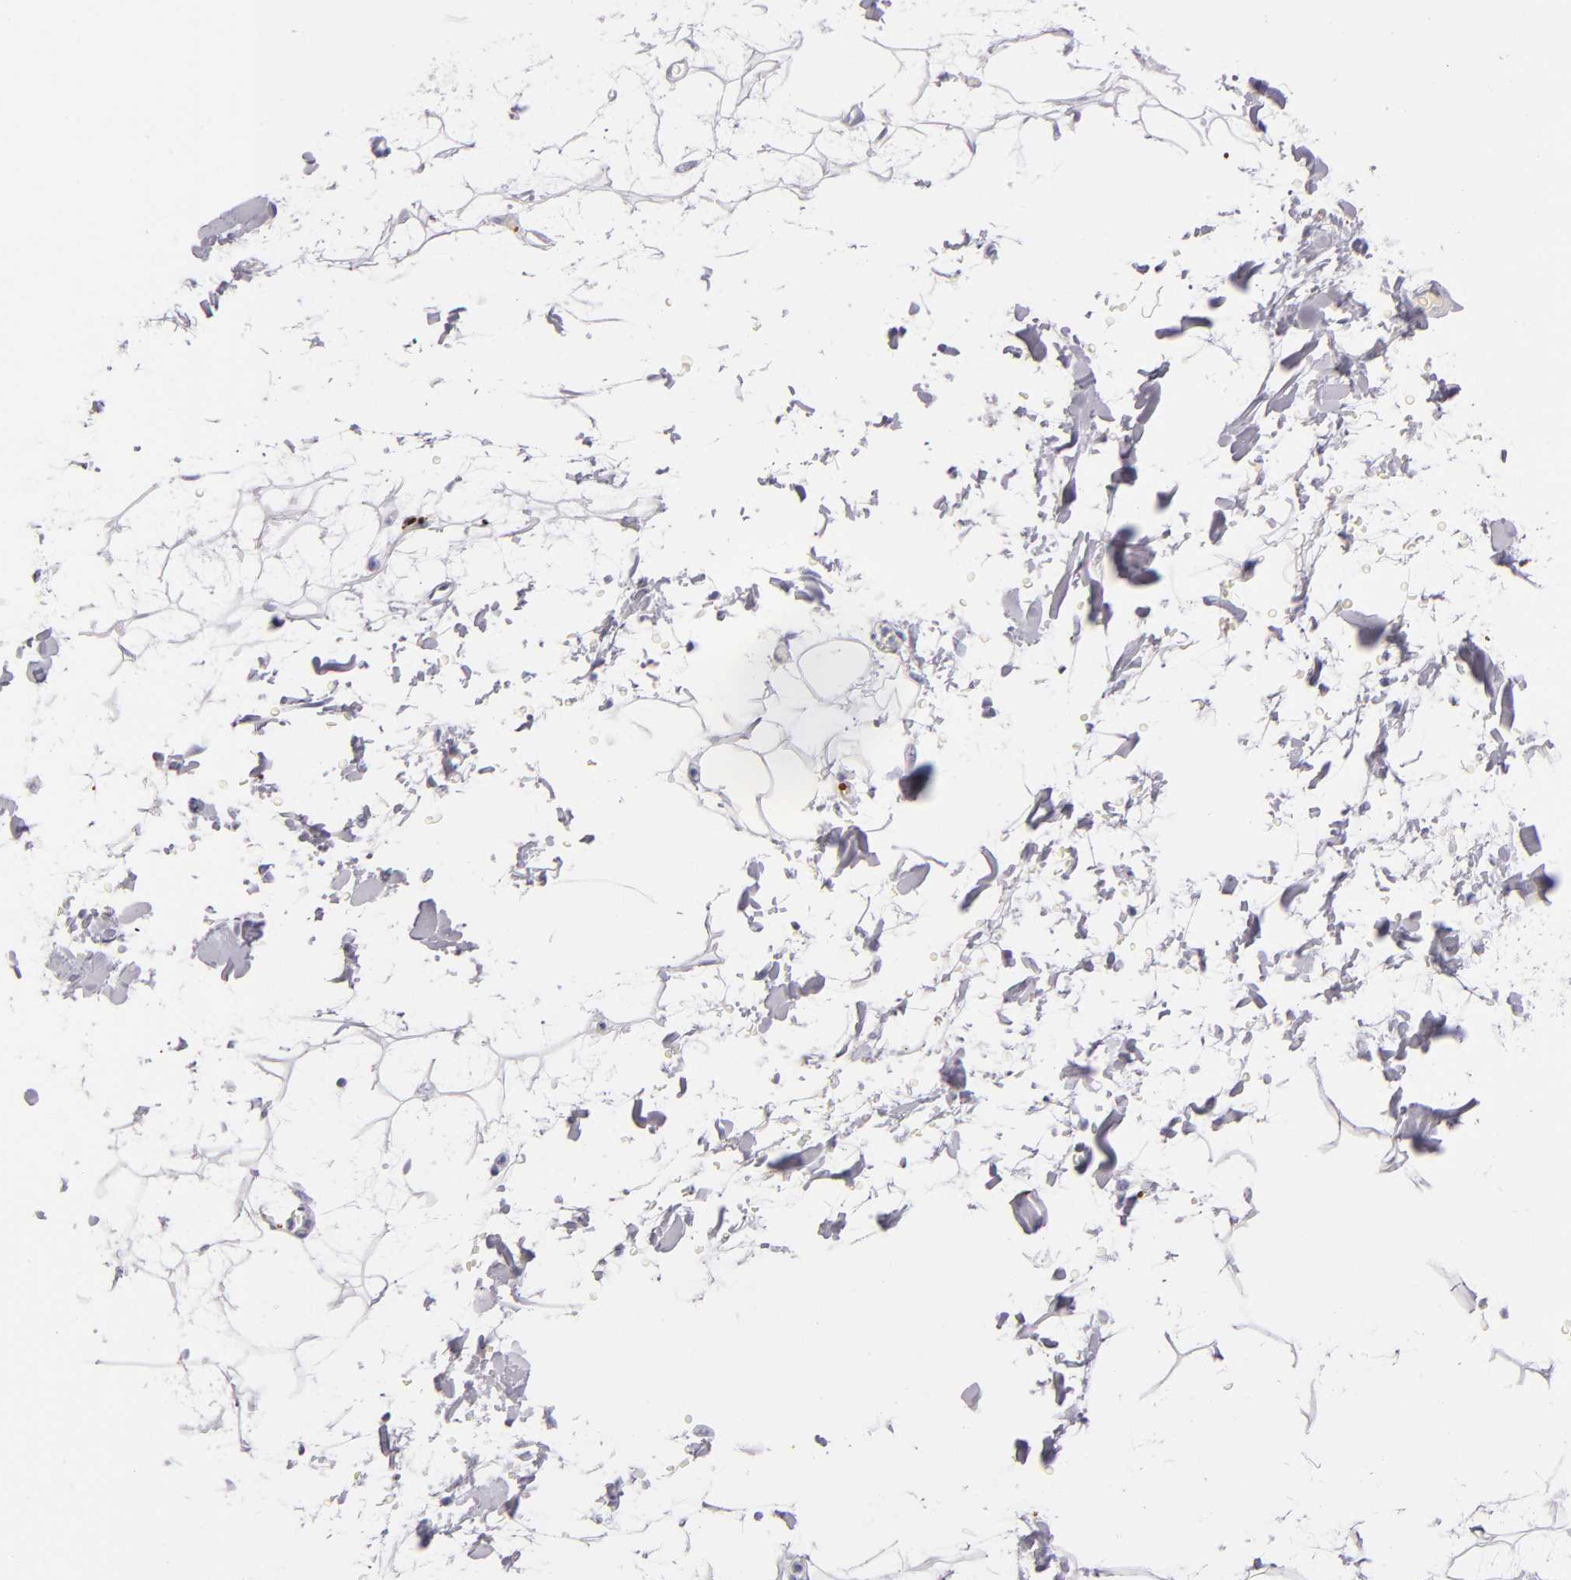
{"staining": {"intensity": "negative", "quantity": "none", "location": "none"}, "tissue": "adipose tissue", "cell_type": "Adipocytes", "image_type": "normal", "snomed": [{"axis": "morphology", "description": "Normal tissue, NOS"}, {"axis": "topography", "description": "Soft tissue"}], "caption": "This is an immunohistochemistry micrograph of unremarkable human adipose tissue. There is no expression in adipocytes.", "gene": "GP1BA", "patient": {"sex": "male", "age": 72}}